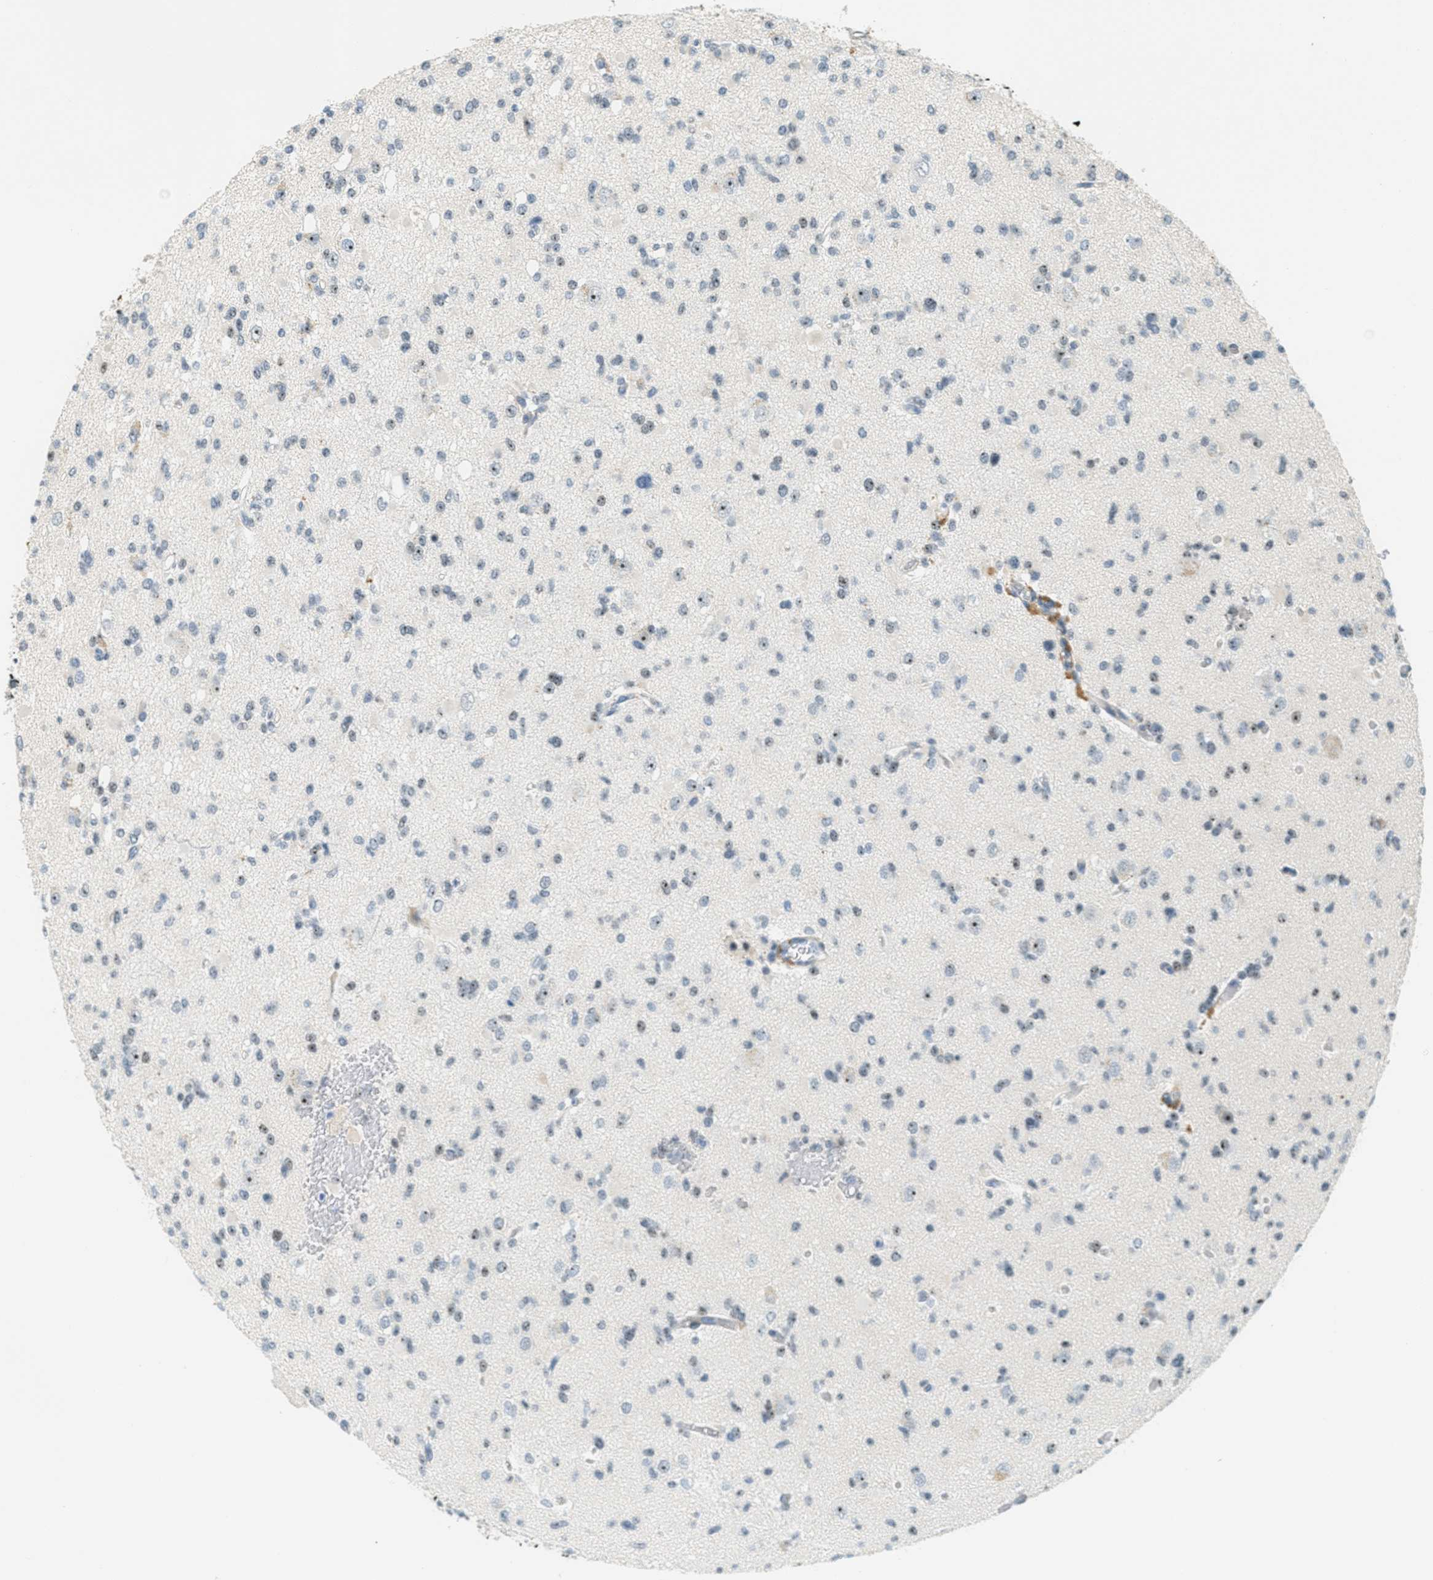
{"staining": {"intensity": "negative", "quantity": "none", "location": "none"}, "tissue": "glioma", "cell_type": "Tumor cells", "image_type": "cancer", "snomed": [{"axis": "morphology", "description": "Glioma, malignant, Low grade"}, {"axis": "topography", "description": "Brain"}], "caption": "Immunohistochemistry micrograph of neoplastic tissue: glioma stained with DAB shows no significant protein expression in tumor cells.", "gene": "DDX47", "patient": {"sex": "female", "age": 22}}